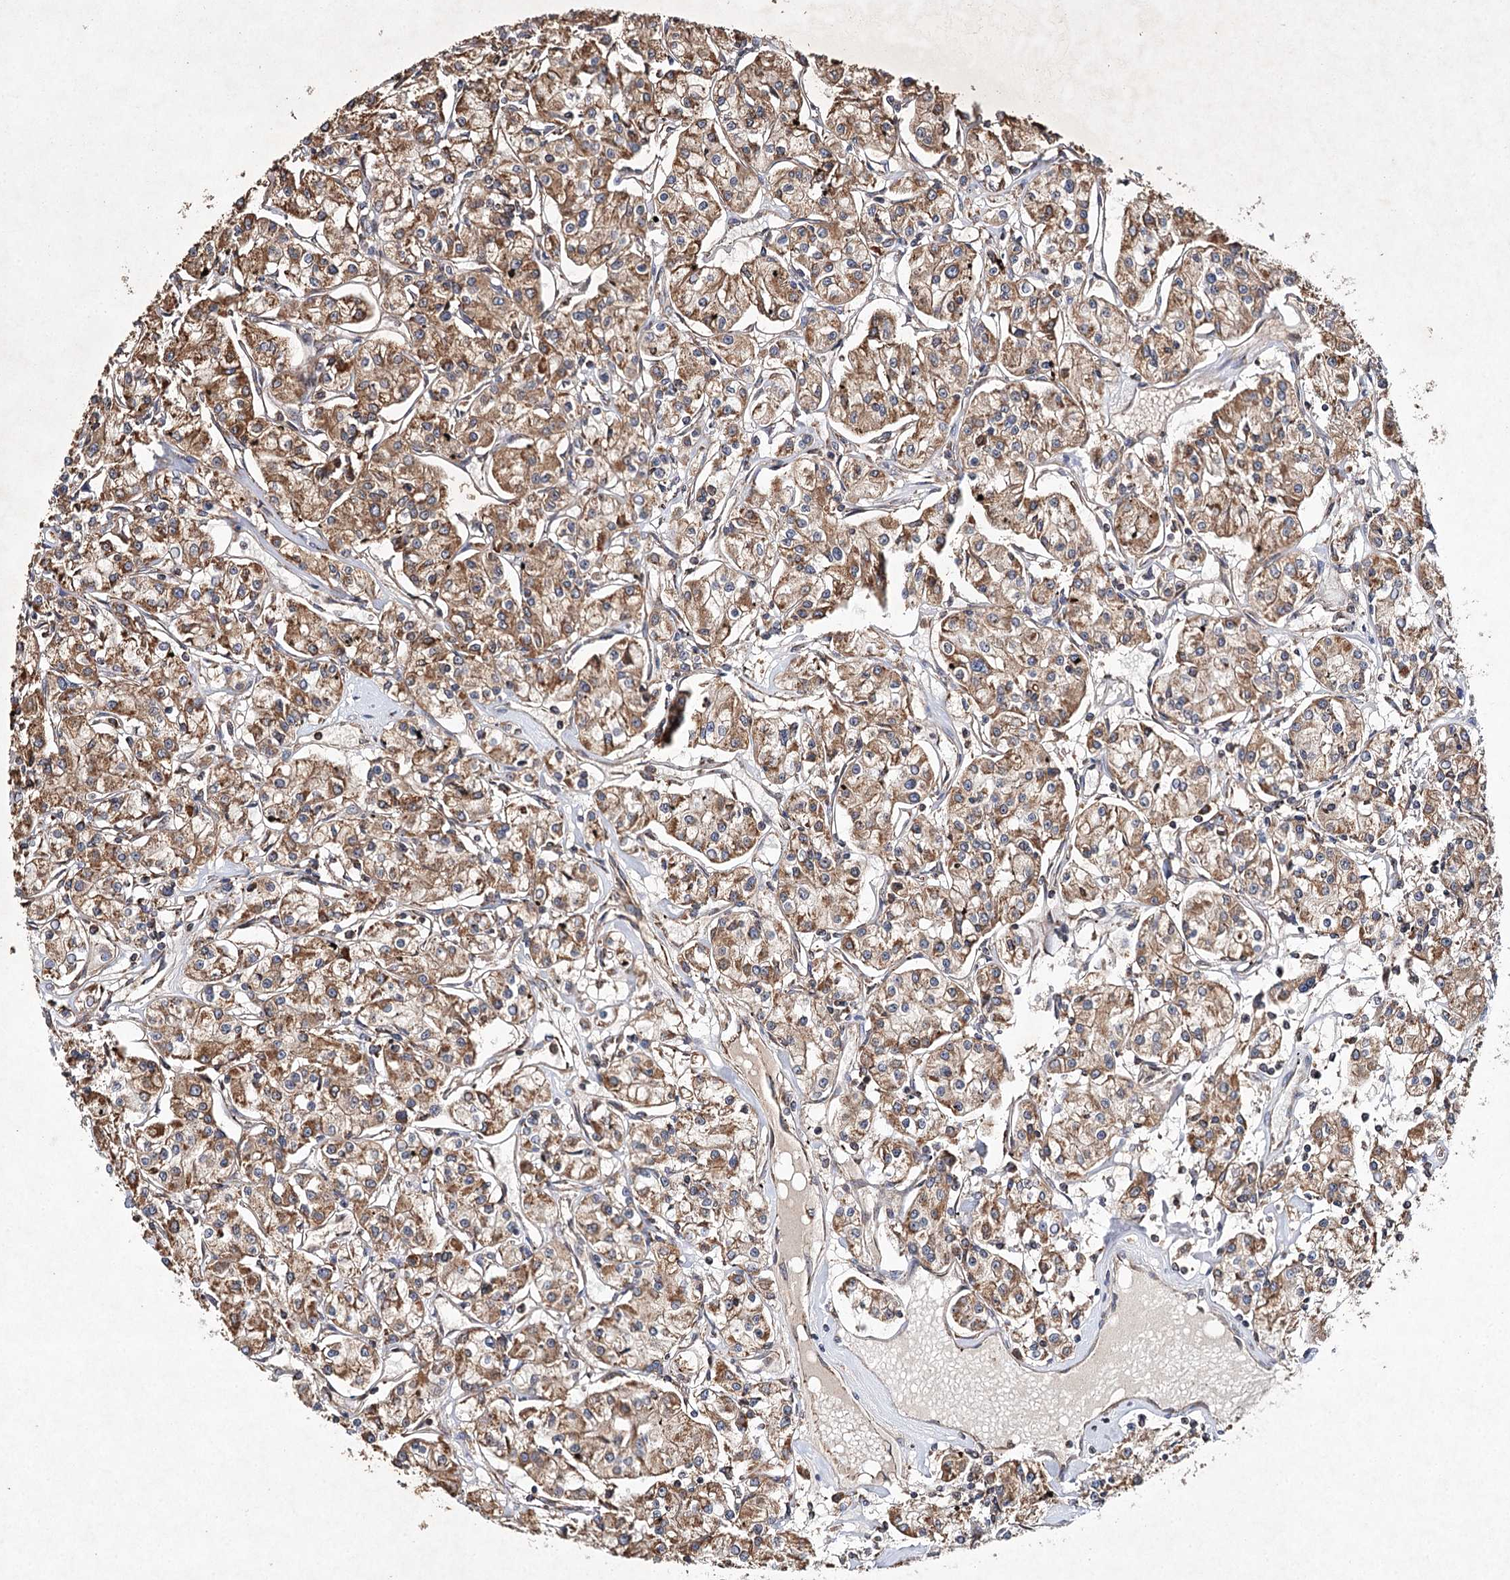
{"staining": {"intensity": "moderate", "quantity": ">75%", "location": "cytoplasmic/membranous"}, "tissue": "renal cancer", "cell_type": "Tumor cells", "image_type": "cancer", "snomed": [{"axis": "morphology", "description": "Adenocarcinoma, NOS"}, {"axis": "topography", "description": "Kidney"}], "caption": "This is an image of immunohistochemistry staining of renal cancer, which shows moderate positivity in the cytoplasmic/membranous of tumor cells.", "gene": "PIK3CB", "patient": {"sex": "female", "age": 59}}